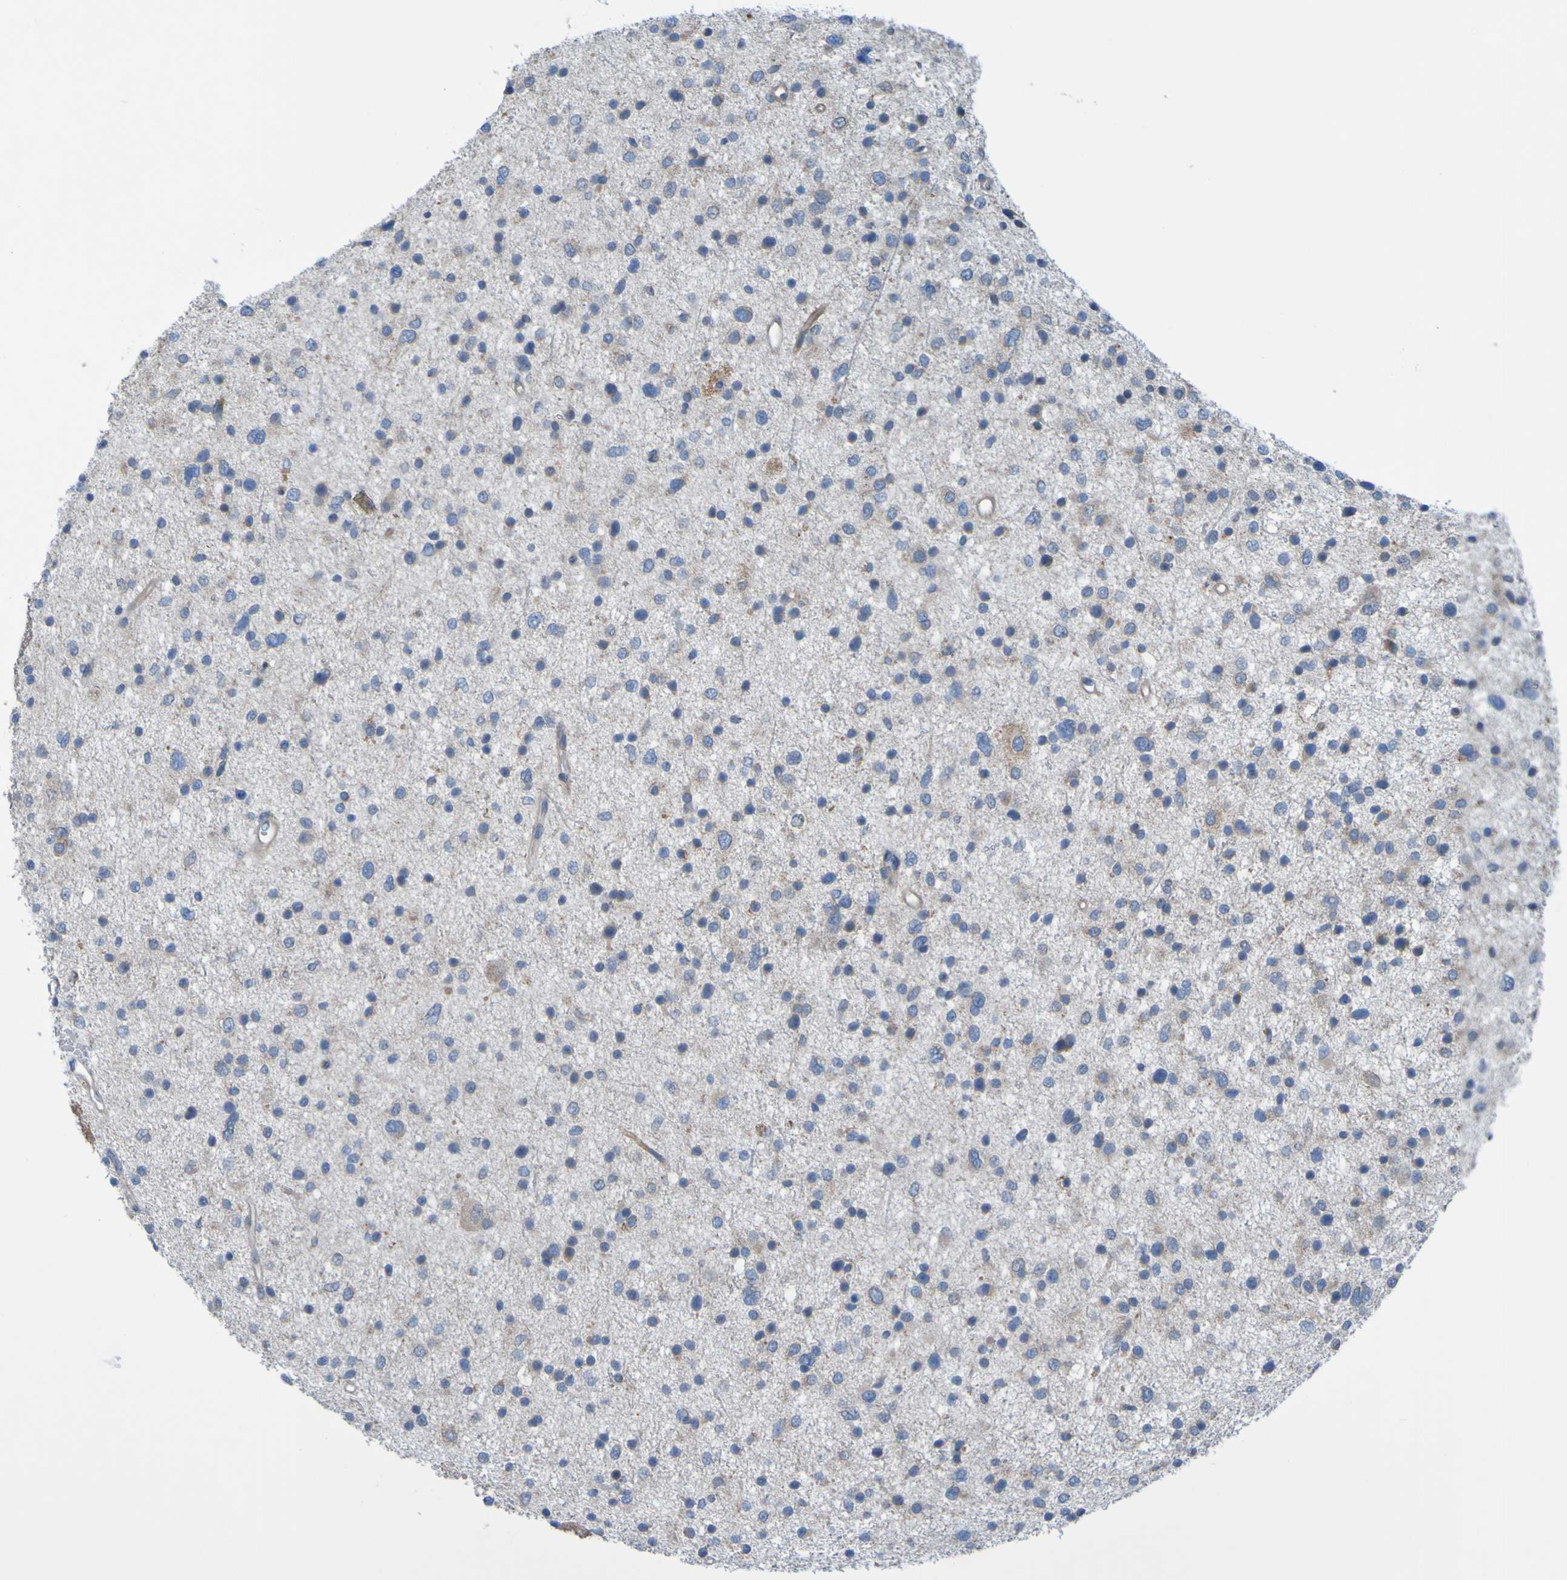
{"staining": {"intensity": "moderate", "quantity": "<25%", "location": "cytoplasmic/membranous"}, "tissue": "glioma", "cell_type": "Tumor cells", "image_type": "cancer", "snomed": [{"axis": "morphology", "description": "Glioma, malignant, Low grade"}, {"axis": "topography", "description": "Brain"}], "caption": "This is an image of immunohistochemistry (IHC) staining of malignant glioma (low-grade), which shows moderate positivity in the cytoplasmic/membranous of tumor cells.", "gene": "NPRL3", "patient": {"sex": "female", "age": 37}}